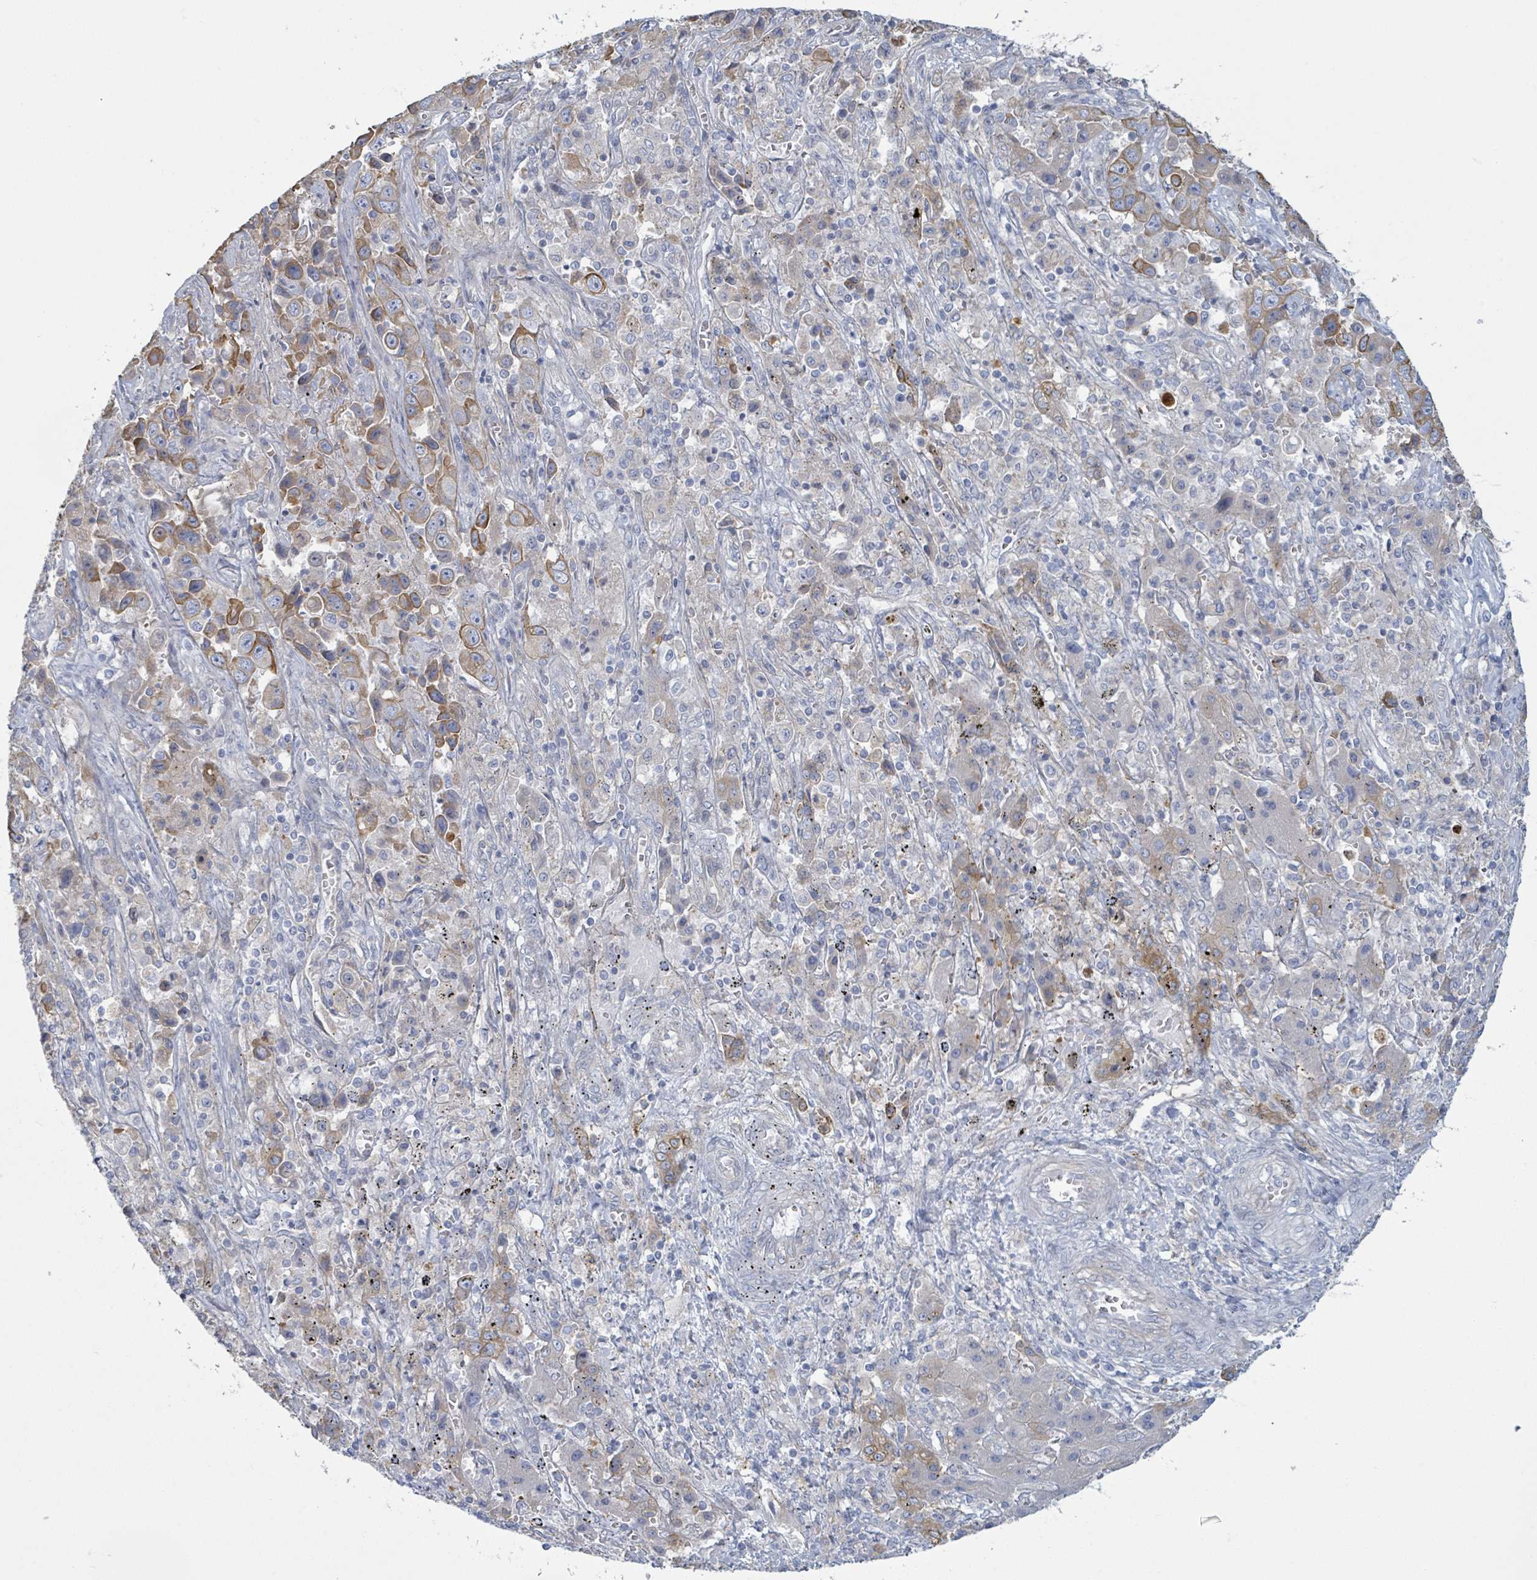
{"staining": {"intensity": "strong", "quantity": "25%-75%", "location": "cytoplasmic/membranous"}, "tissue": "liver cancer", "cell_type": "Tumor cells", "image_type": "cancer", "snomed": [{"axis": "morphology", "description": "Cholangiocarcinoma"}, {"axis": "topography", "description": "Liver"}], "caption": "The image displays a brown stain indicating the presence of a protein in the cytoplasmic/membranous of tumor cells in liver cancer. (IHC, brightfield microscopy, high magnification).", "gene": "COL13A1", "patient": {"sex": "female", "age": 52}}